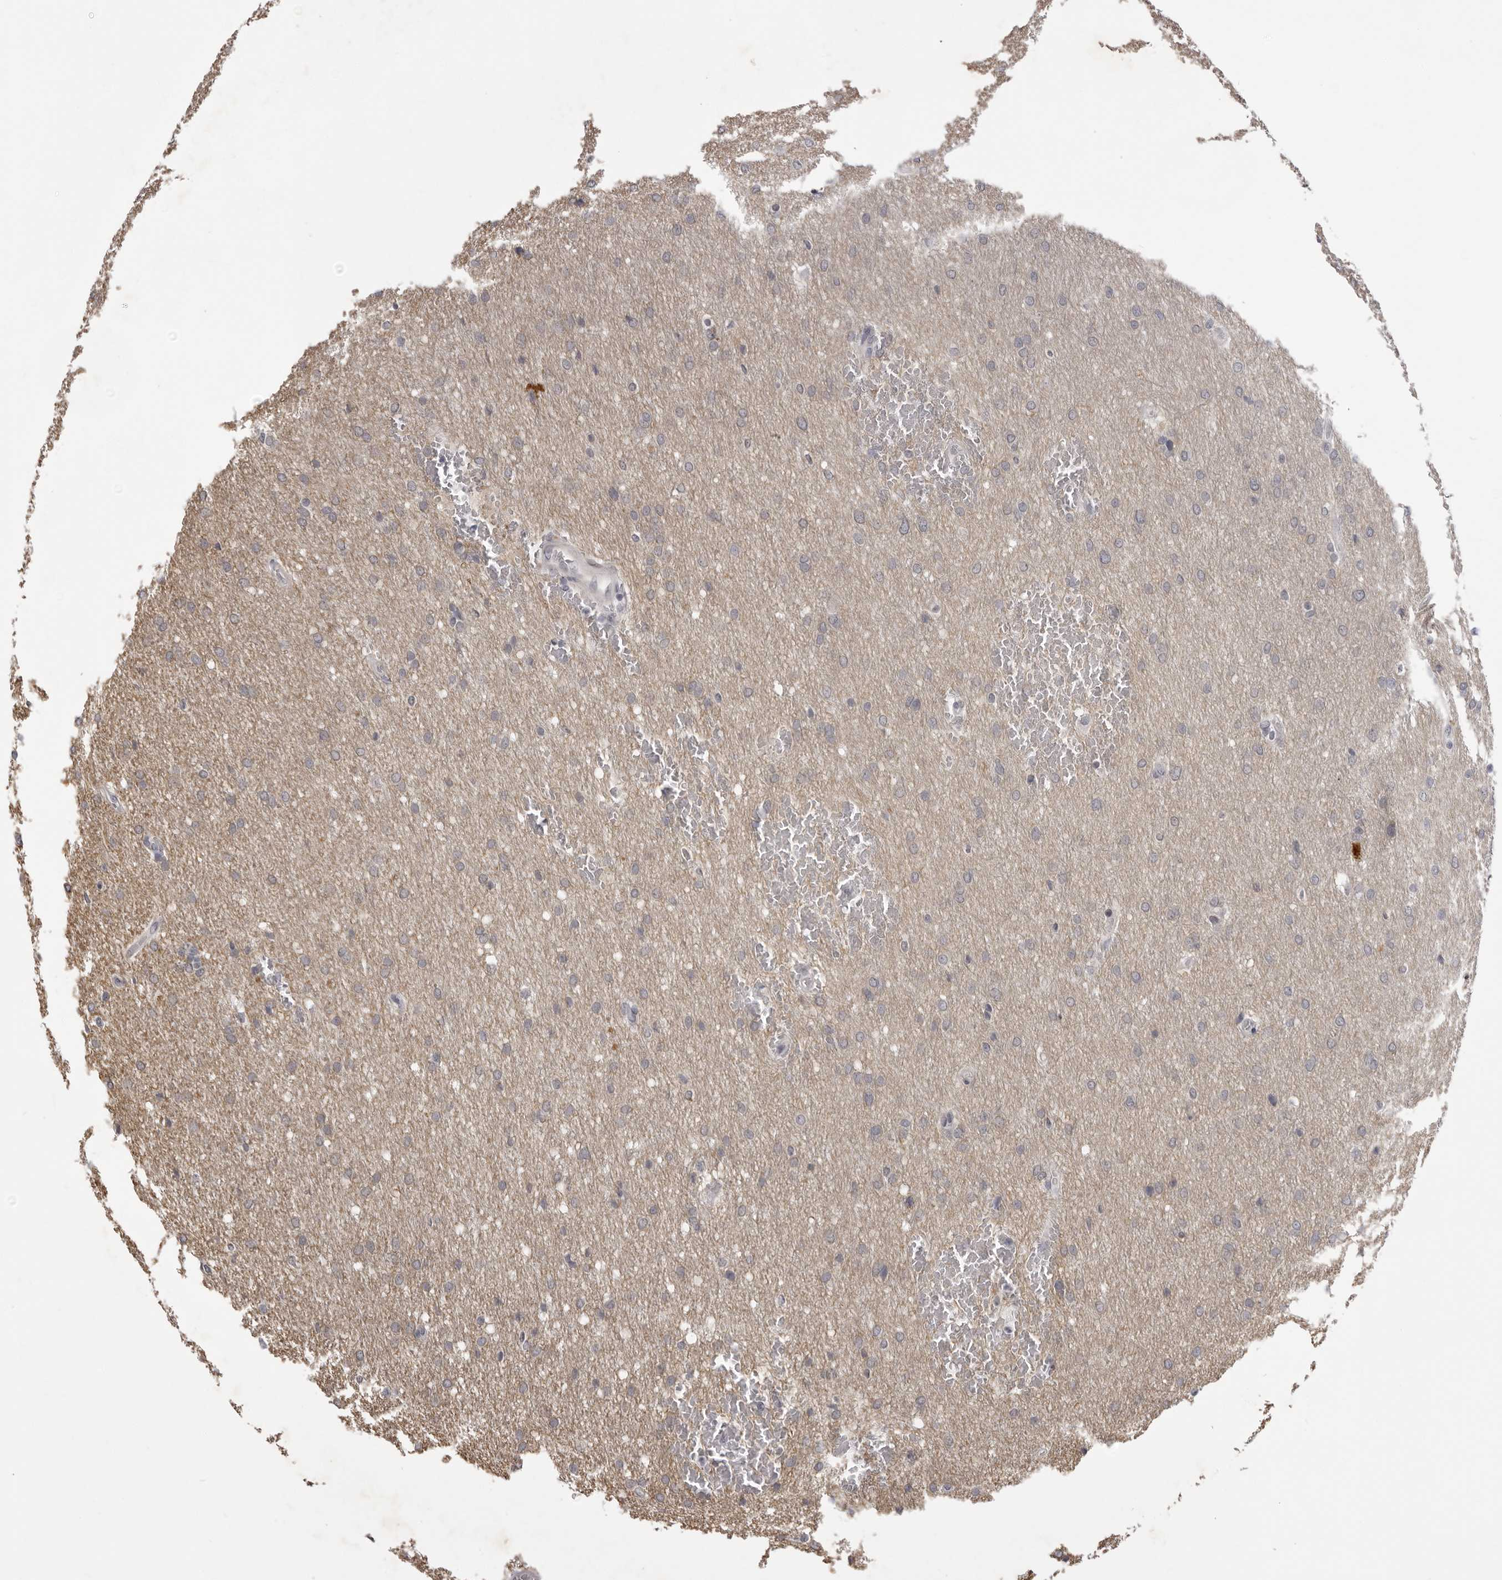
{"staining": {"intensity": "negative", "quantity": "none", "location": "none"}, "tissue": "glioma", "cell_type": "Tumor cells", "image_type": "cancer", "snomed": [{"axis": "morphology", "description": "Glioma, malignant, Low grade"}, {"axis": "topography", "description": "Brain"}], "caption": "Tumor cells are negative for brown protein staining in malignant glioma (low-grade).", "gene": "EPHA10", "patient": {"sex": "female", "age": 37}}